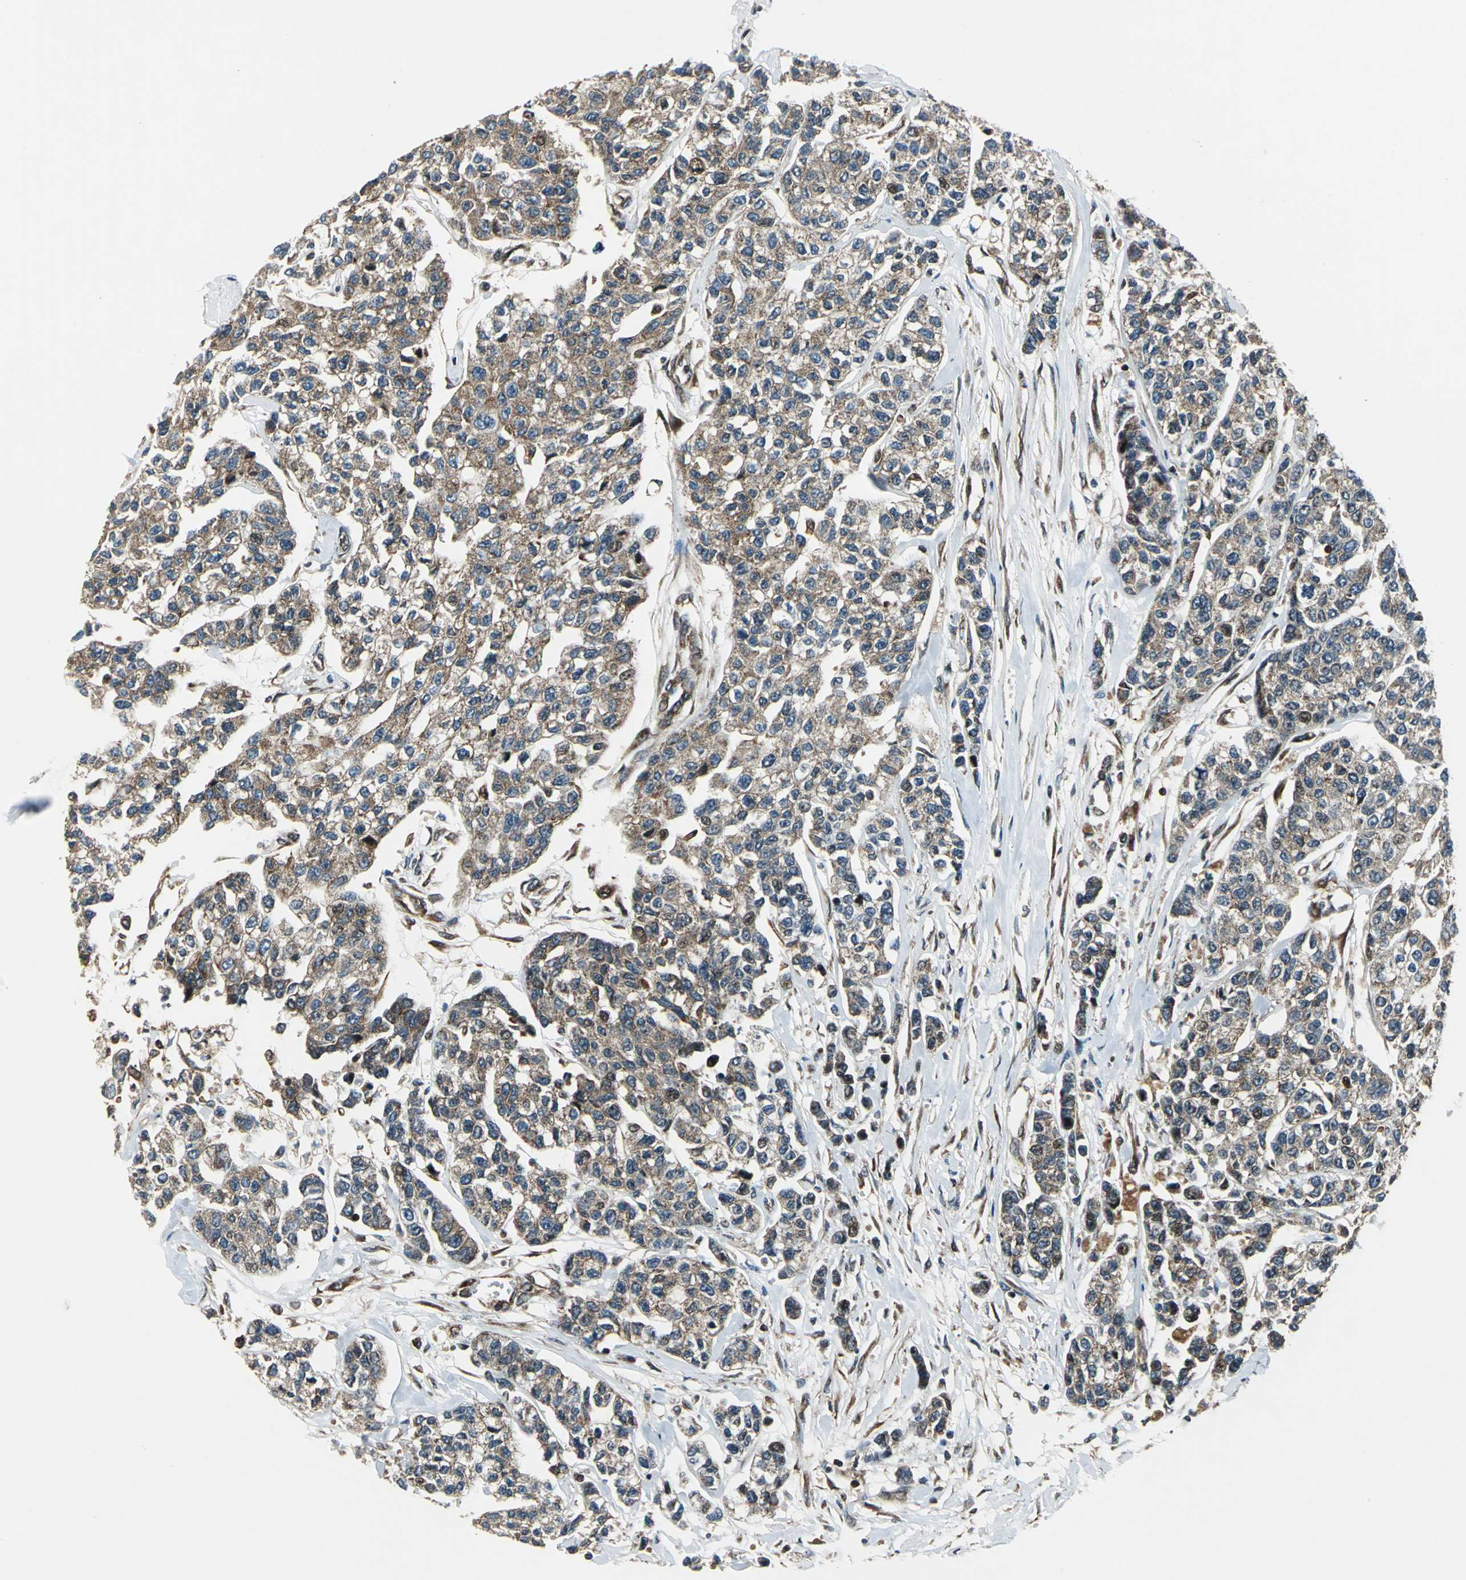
{"staining": {"intensity": "weak", "quantity": "25%-75%", "location": "cytoplasmic/membranous"}, "tissue": "breast cancer", "cell_type": "Tumor cells", "image_type": "cancer", "snomed": [{"axis": "morphology", "description": "Duct carcinoma"}, {"axis": "topography", "description": "Breast"}], "caption": "Immunohistochemical staining of human infiltrating ductal carcinoma (breast) exhibits weak cytoplasmic/membranous protein expression in about 25%-75% of tumor cells. (DAB = brown stain, brightfield microscopy at high magnification).", "gene": "AATF", "patient": {"sex": "female", "age": 51}}